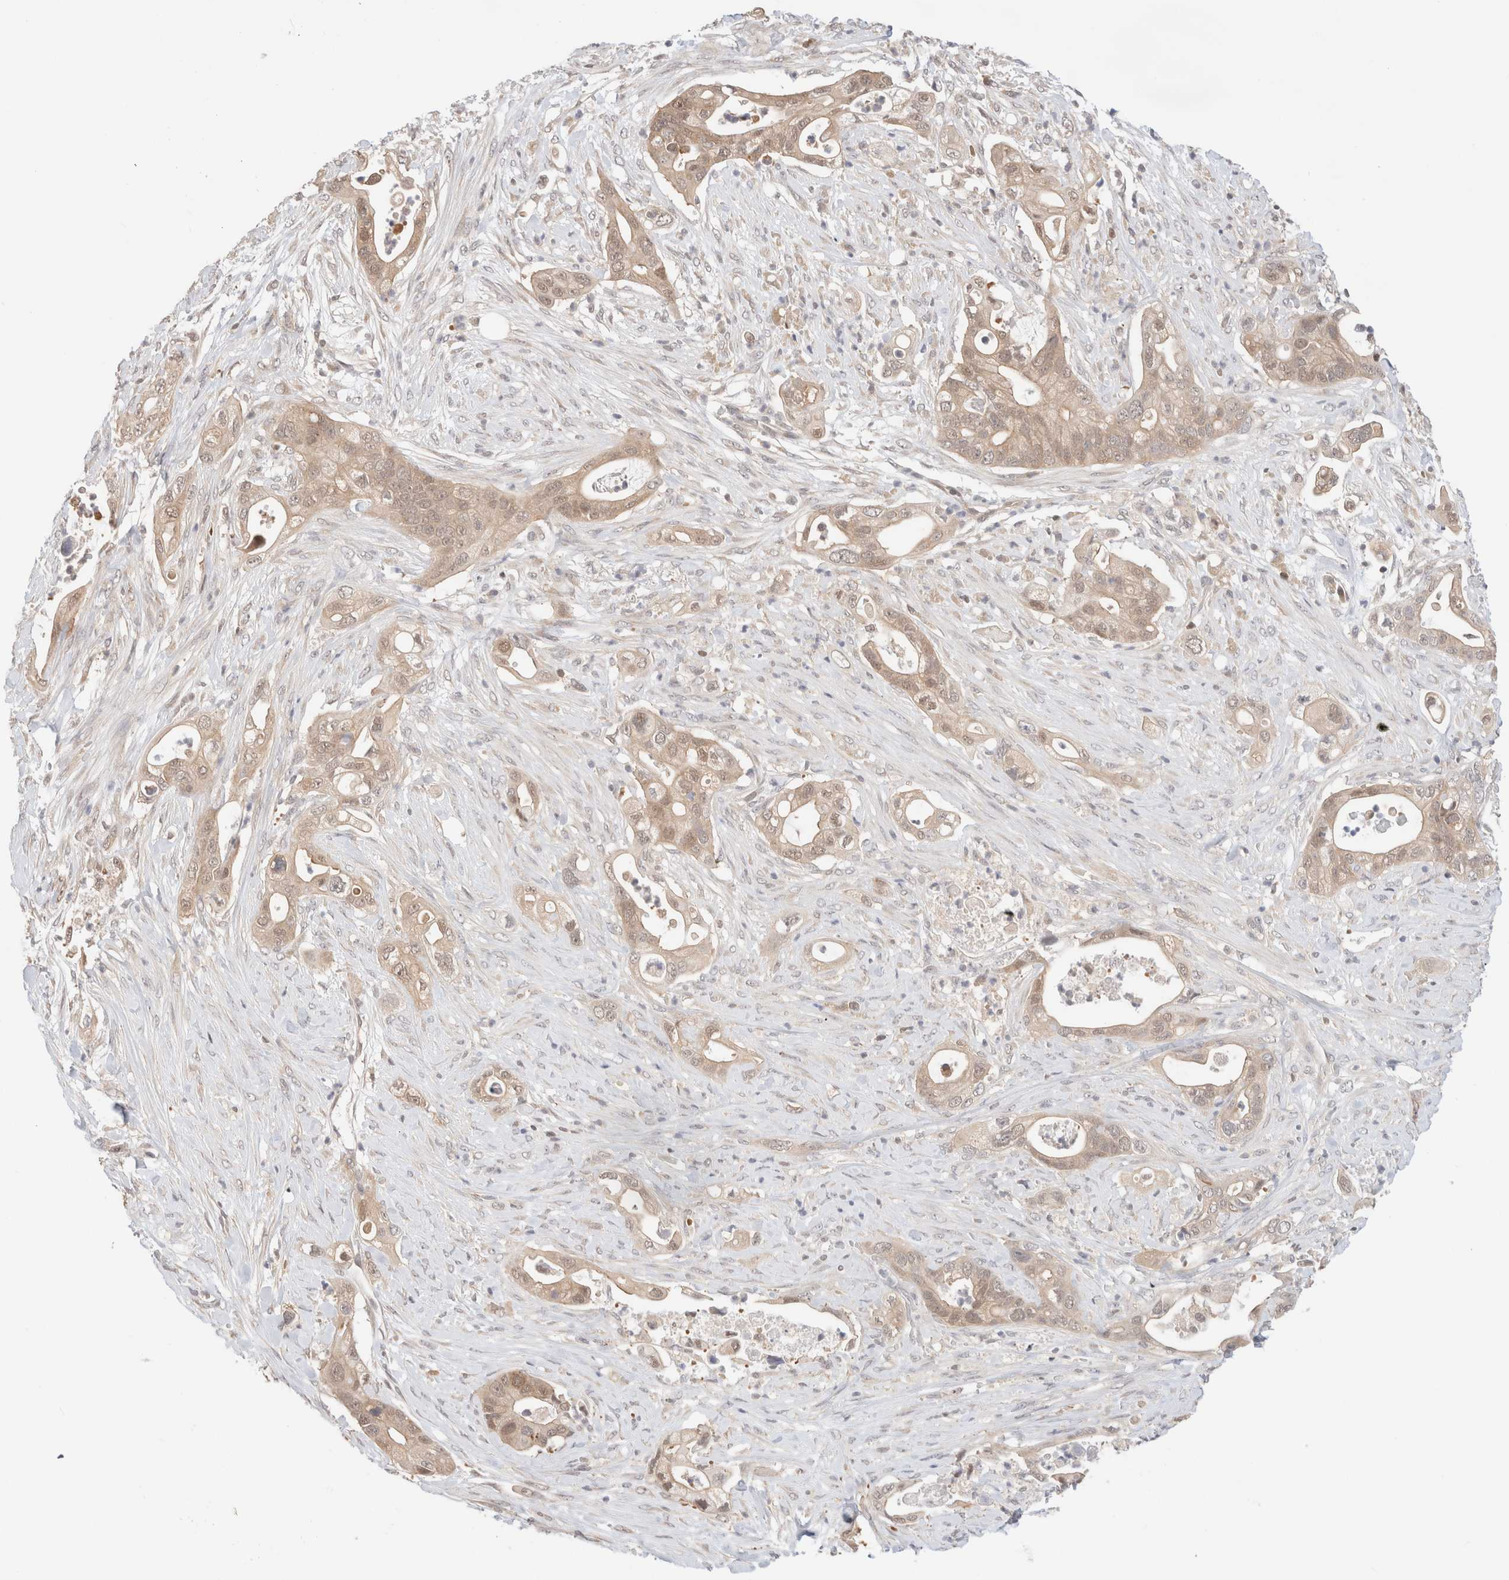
{"staining": {"intensity": "moderate", "quantity": ">75%", "location": "cytoplasmic/membranous,nuclear"}, "tissue": "pancreatic cancer", "cell_type": "Tumor cells", "image_type": "cancer", "snomed": [{"axis": "morphology", "description": "Adenocarcinoma, NOS"}, {"axis": "topography", "description": "Pancreas"}], "caption": "Immunohistochemistry (IHC) (DAB) staining of human adenocarcinoma (pancreatic) shows moderate cytoplasmic/membranous and nuclear protein expression in about >75% of tumor cells. Ihc stains the protein in brown and the nuclei are stained blue.", "gene": "C17orf97", "patient": {"sex": "male", "age": 53}}